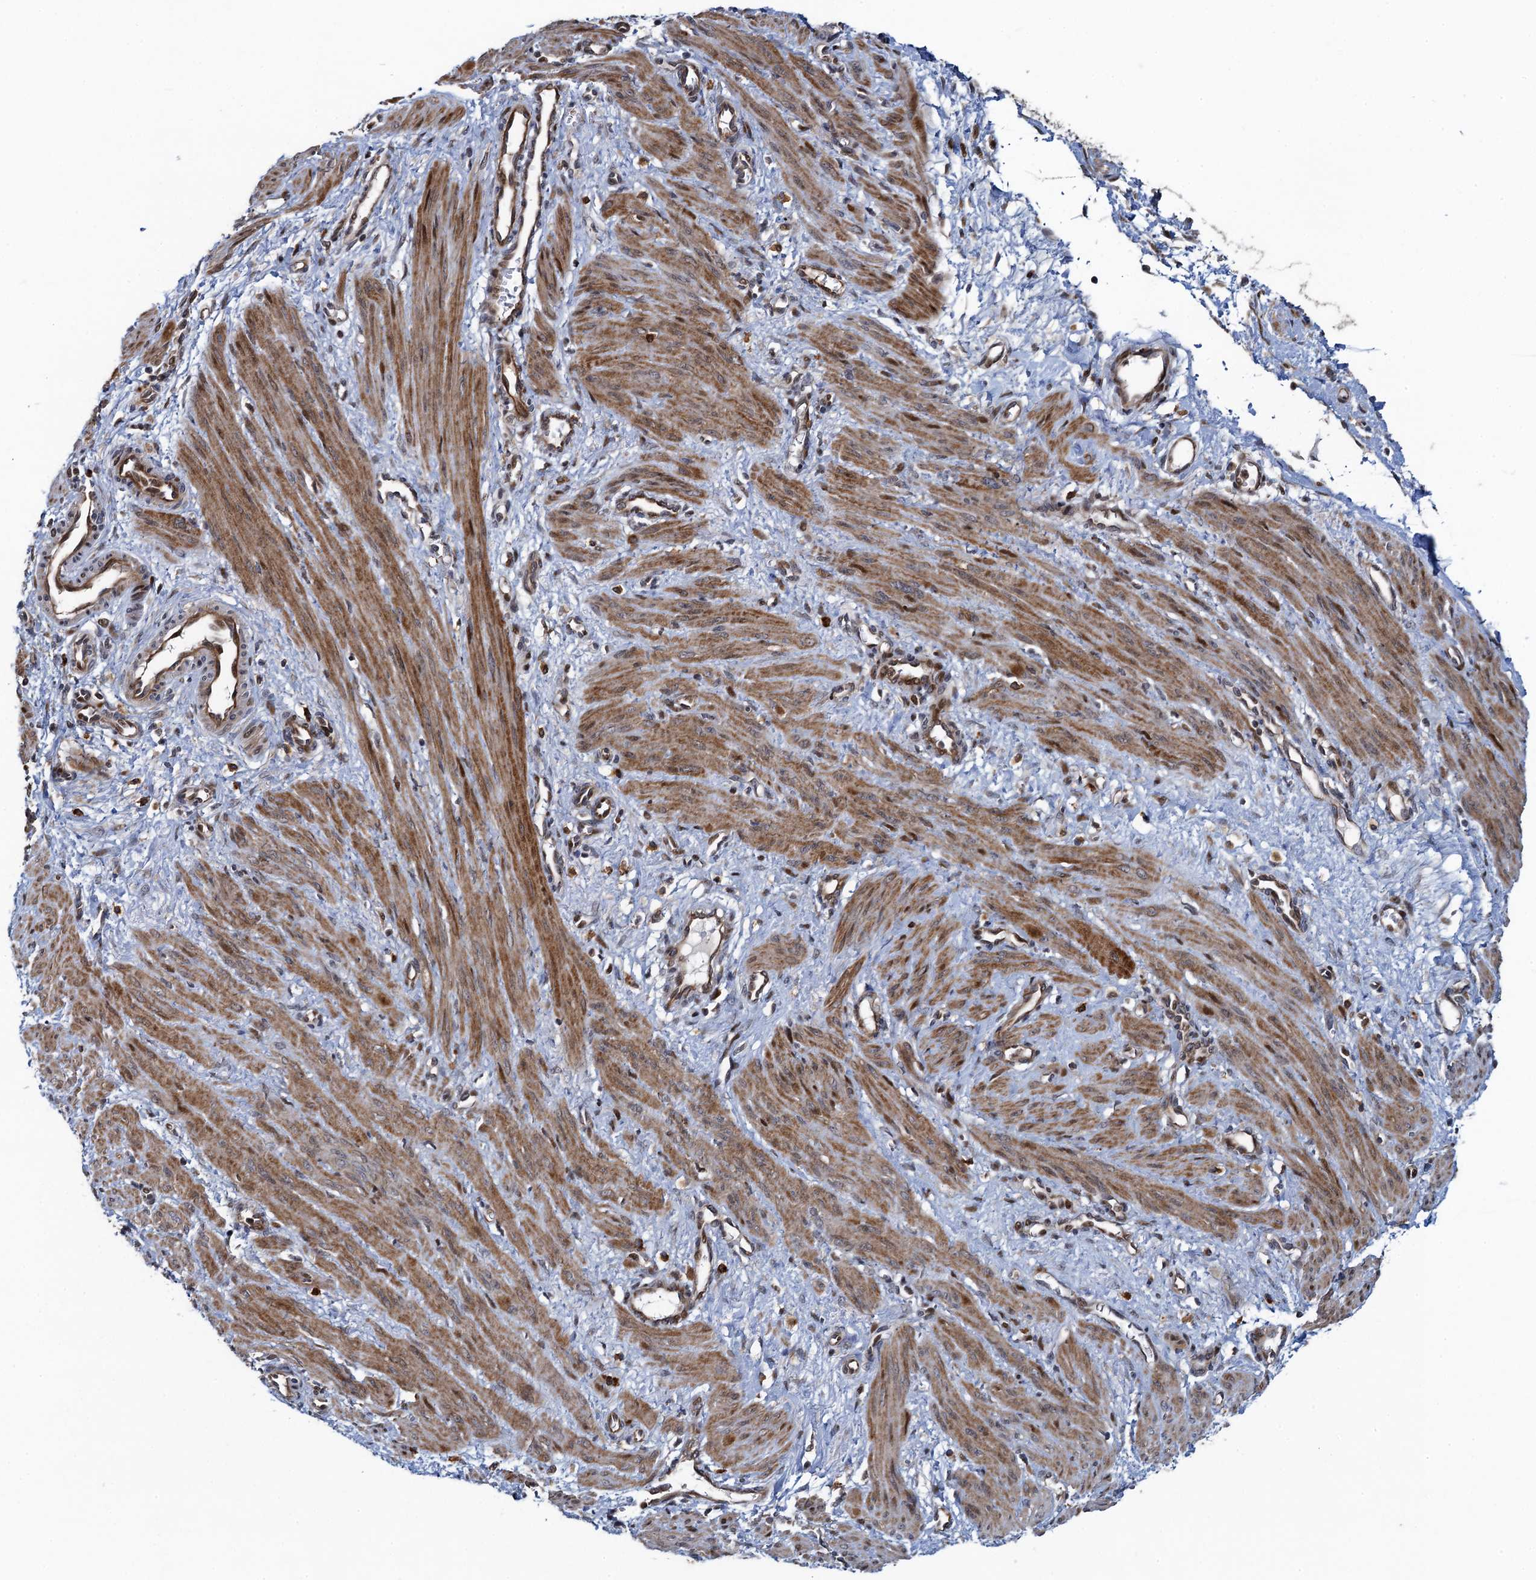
{"staining": {"intensity": "moderate", "quantity": ">75%", "location": "cytoplasmic/membranous"}, "tissue": "smooth muscle", "cell_type": "Smooth muscle cells", "image_type": "normal", "snomed": [{"axis": "morphology", "description": "Normal tissue, NOS"}, {"axis": "topography", "description": "Endometrium"}], "caption": "A histopathology image of smooth muscle stained for a protein displays moderate cytoplasmic/membranous brown staining in smooth muscle cells.", "gene": "ATOSA", "patient": {"sex": "female", "age": 33}}